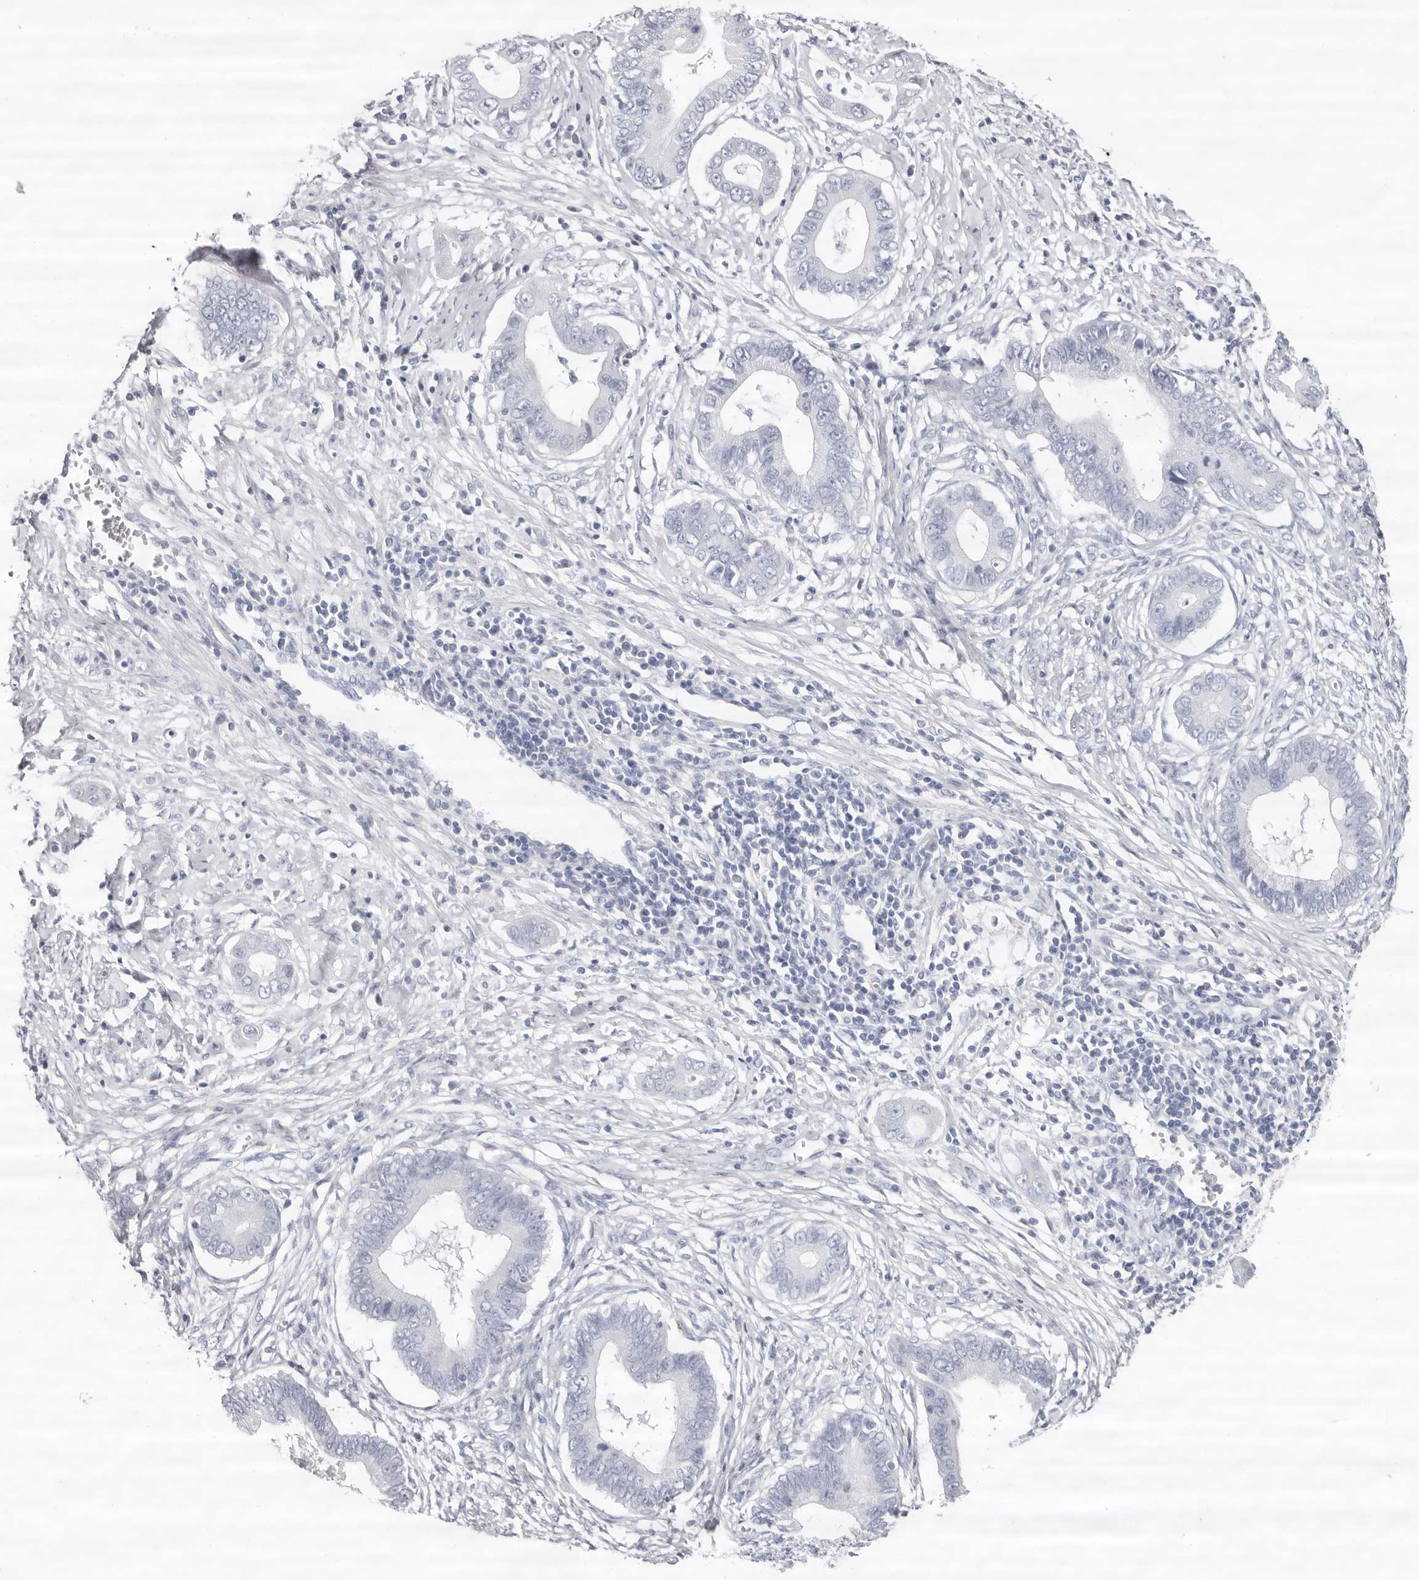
{"staining": {"intensity": "negative", "quantity": "none", "location": "none"}, "tissue": "cervical cancer", "cell_type": "Tumor cells", "image_type": "cancer", "snomed": [{"axis": "morphology", "description": "Adenocarcinoma, NOS"}, {"axis": "topography", "description": "Cervix"}], "caption": "An immunohistochemistry histopathology image of adenocarcinoma (cervical) is shown. There is no staining in tumor cells of adenocarcinoma (cervical).", "gene": "LPO", "patient": {"sex": "female", "age": 44}}